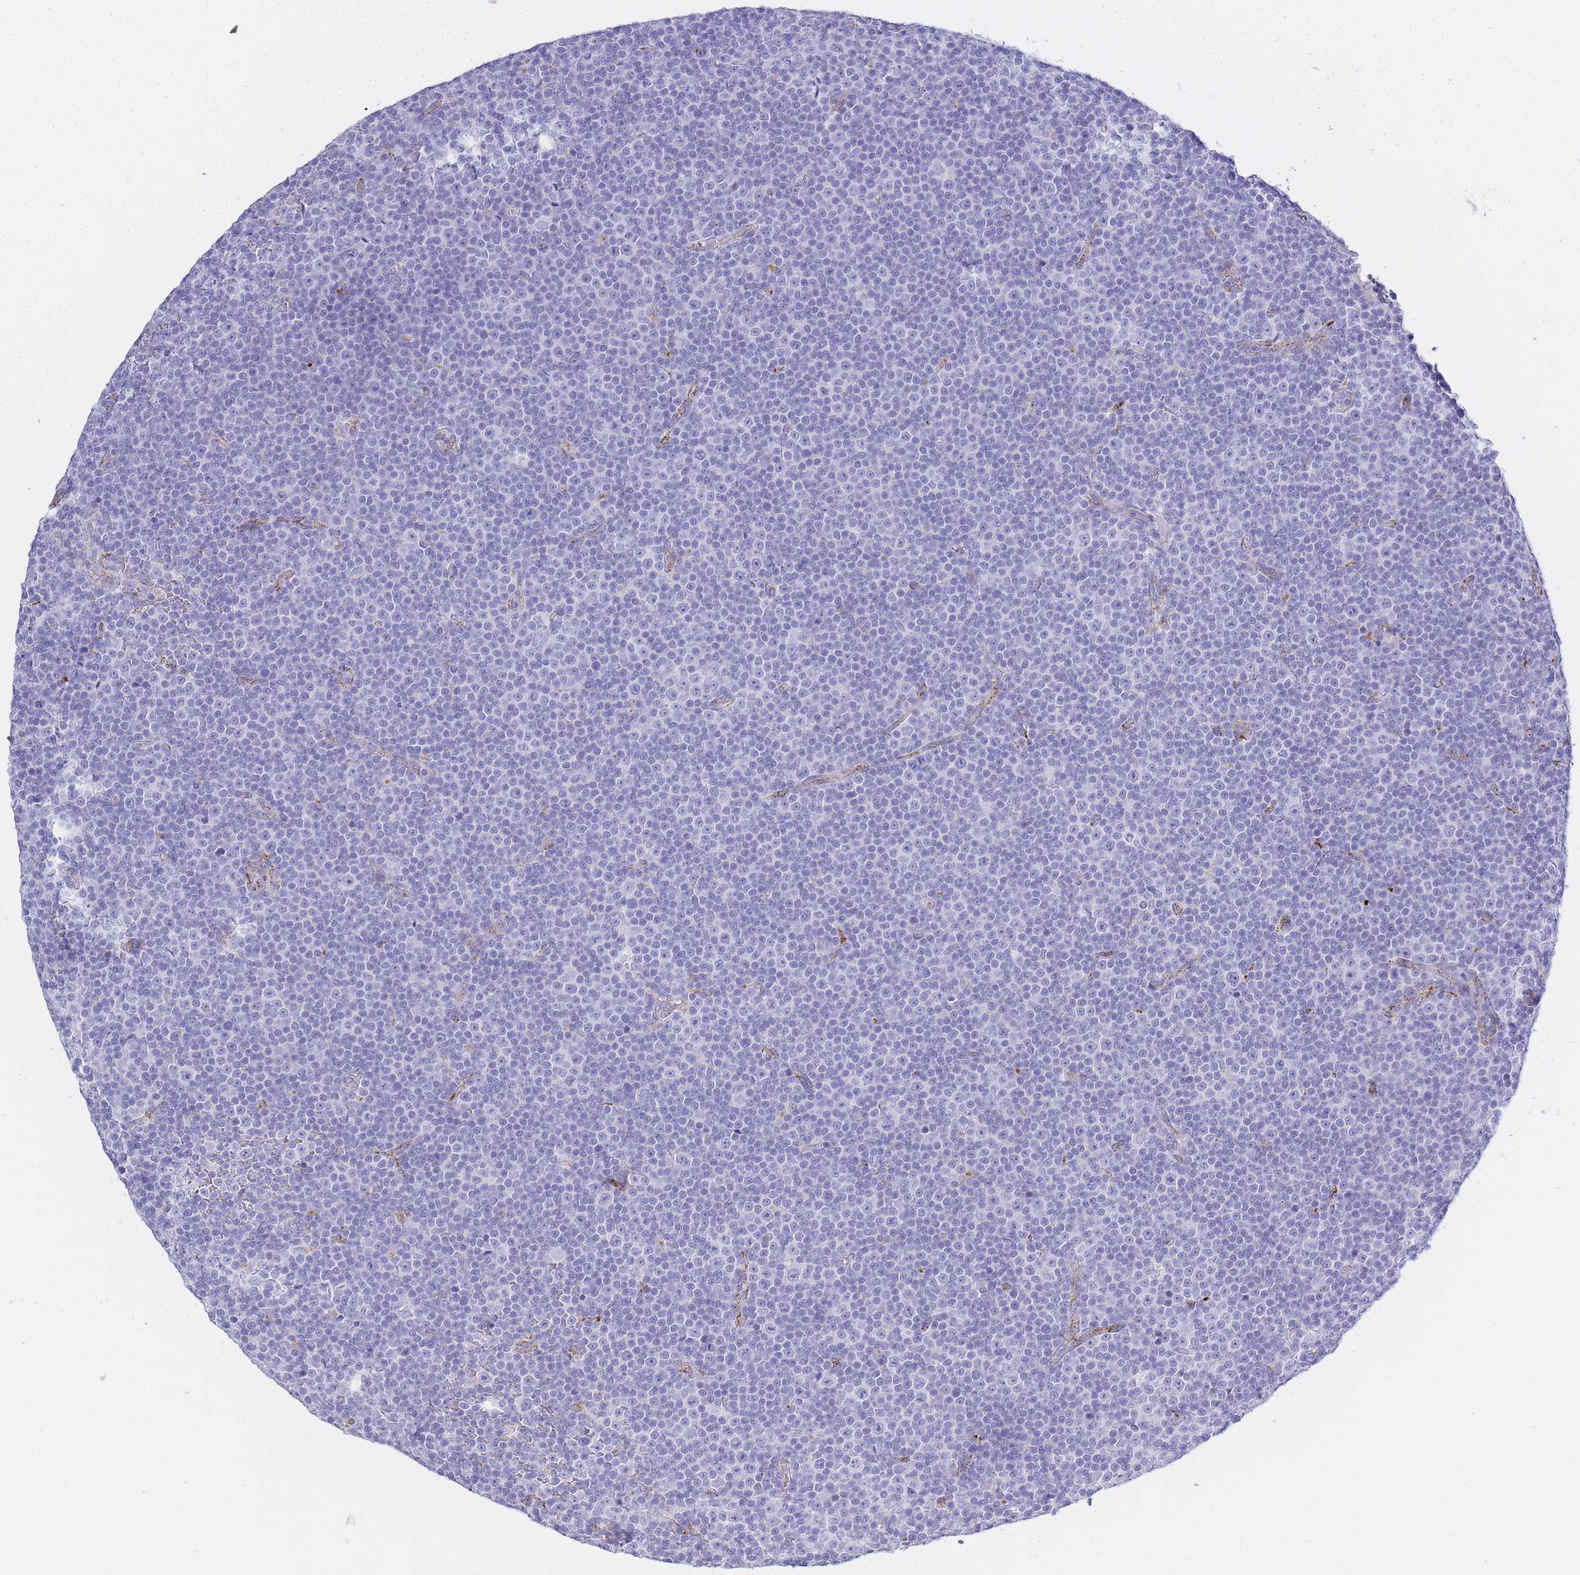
{"staining": {"intensity": "negative", "quantity": "none", "location": "none"}, "tissue": "lymphoma", "cell_type": "Tumor cells", "image_type": "cancer", "snomed": [{"axis": "morphology", "description": "Malignant lymphoma, non-Hodgkin's type, Low grade"}, {"axis": "topography", "description": "Lymph node"}], "caption": "The IHC histopathology image has no significant expression in tumor cells of lymphoma tissue.", "gene": "RHO", "patient": {"sex": "female", "age": 67}}